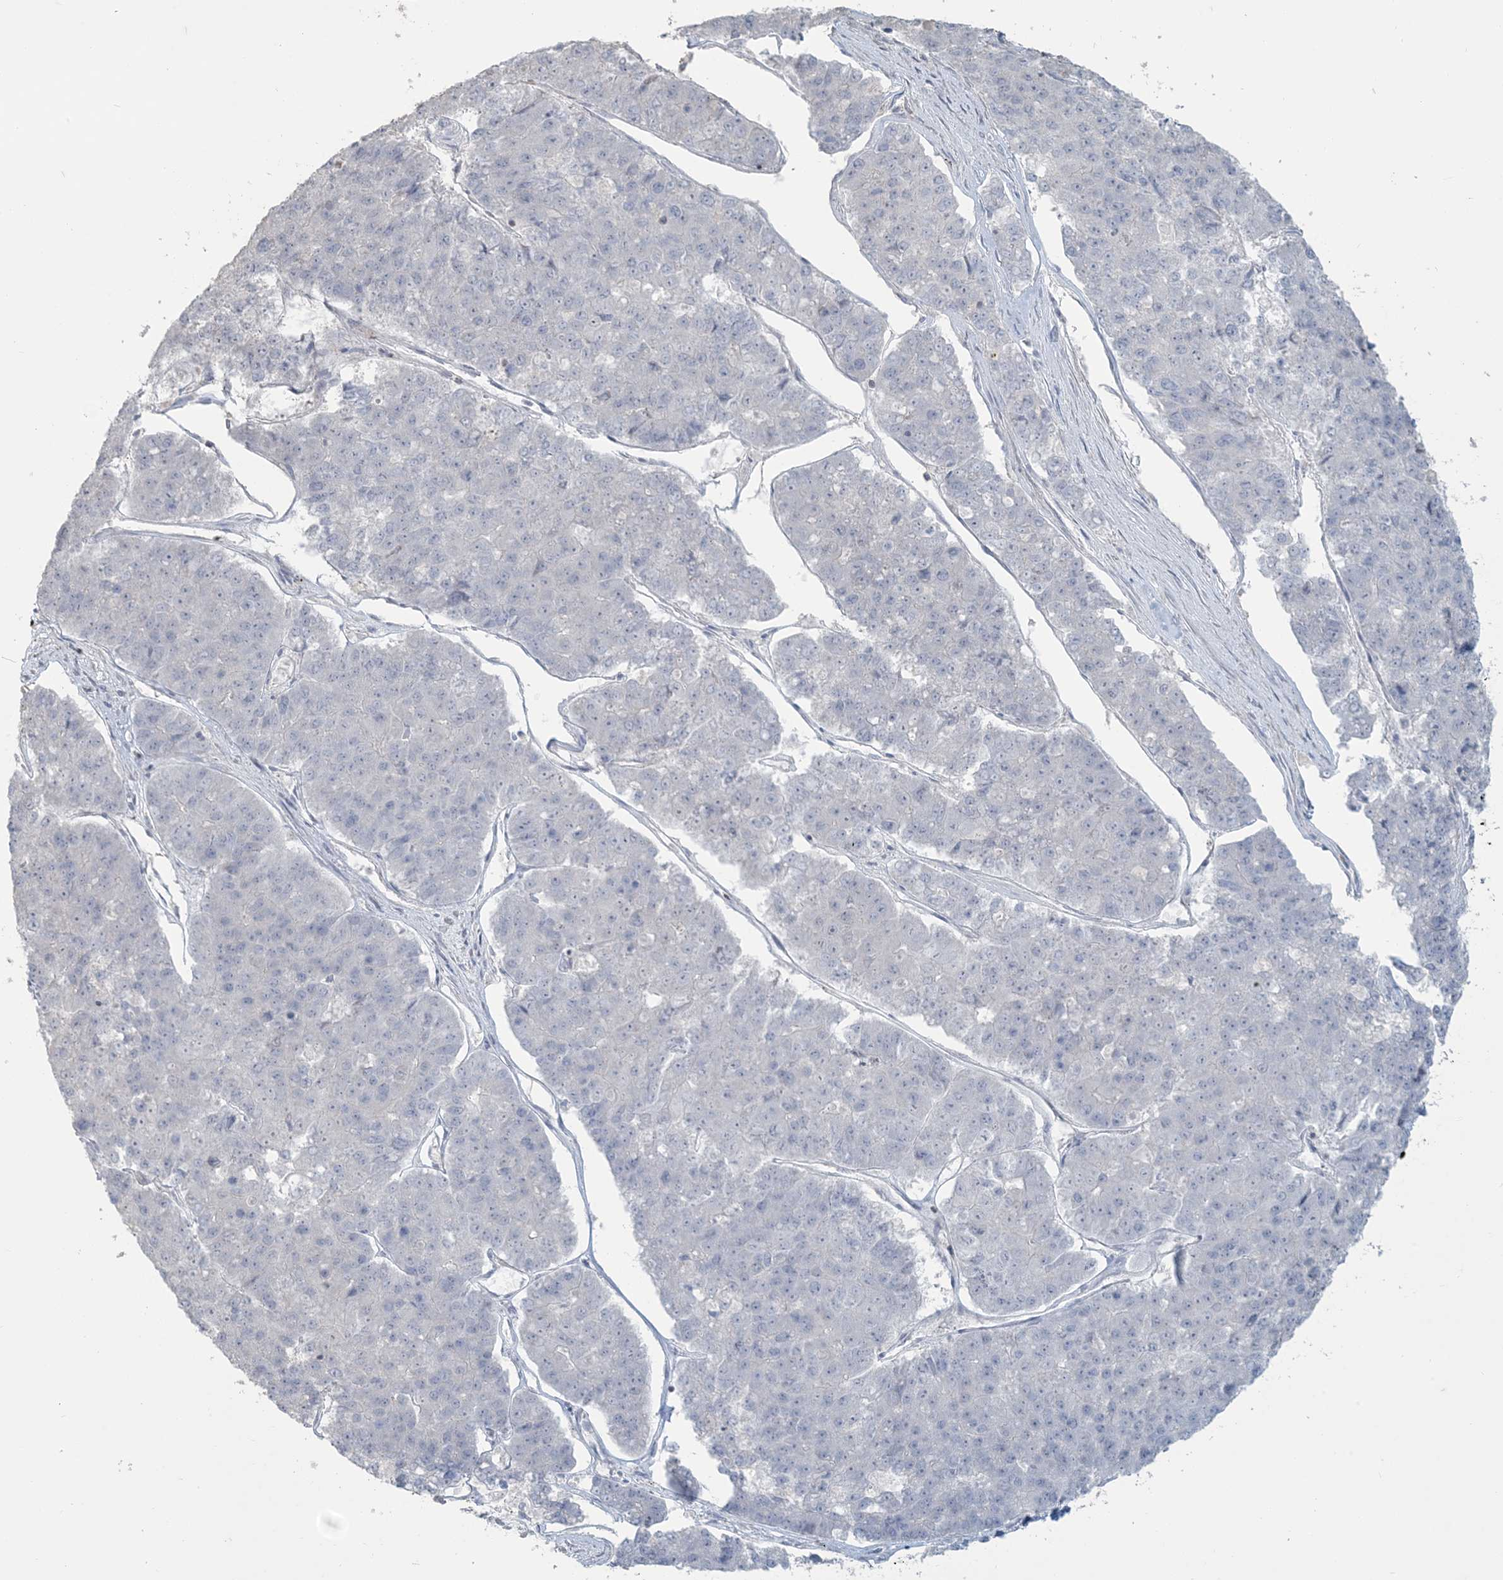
{"staining": {"intensity": "negative", "quantity": "none", "location": "none"}, "tissue": "pancreatic cancer", "cell_type": "Tumor cells", "image_type": "cancer", "snomed": [{"axis": "morphology", "description": "Adenocarcinoma, NOS"}, {"axis": "topography", "description": "Pancreas"}], "caption": "Human pancreatic cancer (adenocarcinoma) stained for a protein using IHC shows no staining in tumor cells.", "gene": "NPHS2", "patient": {"sex": "male", "age": 50}}